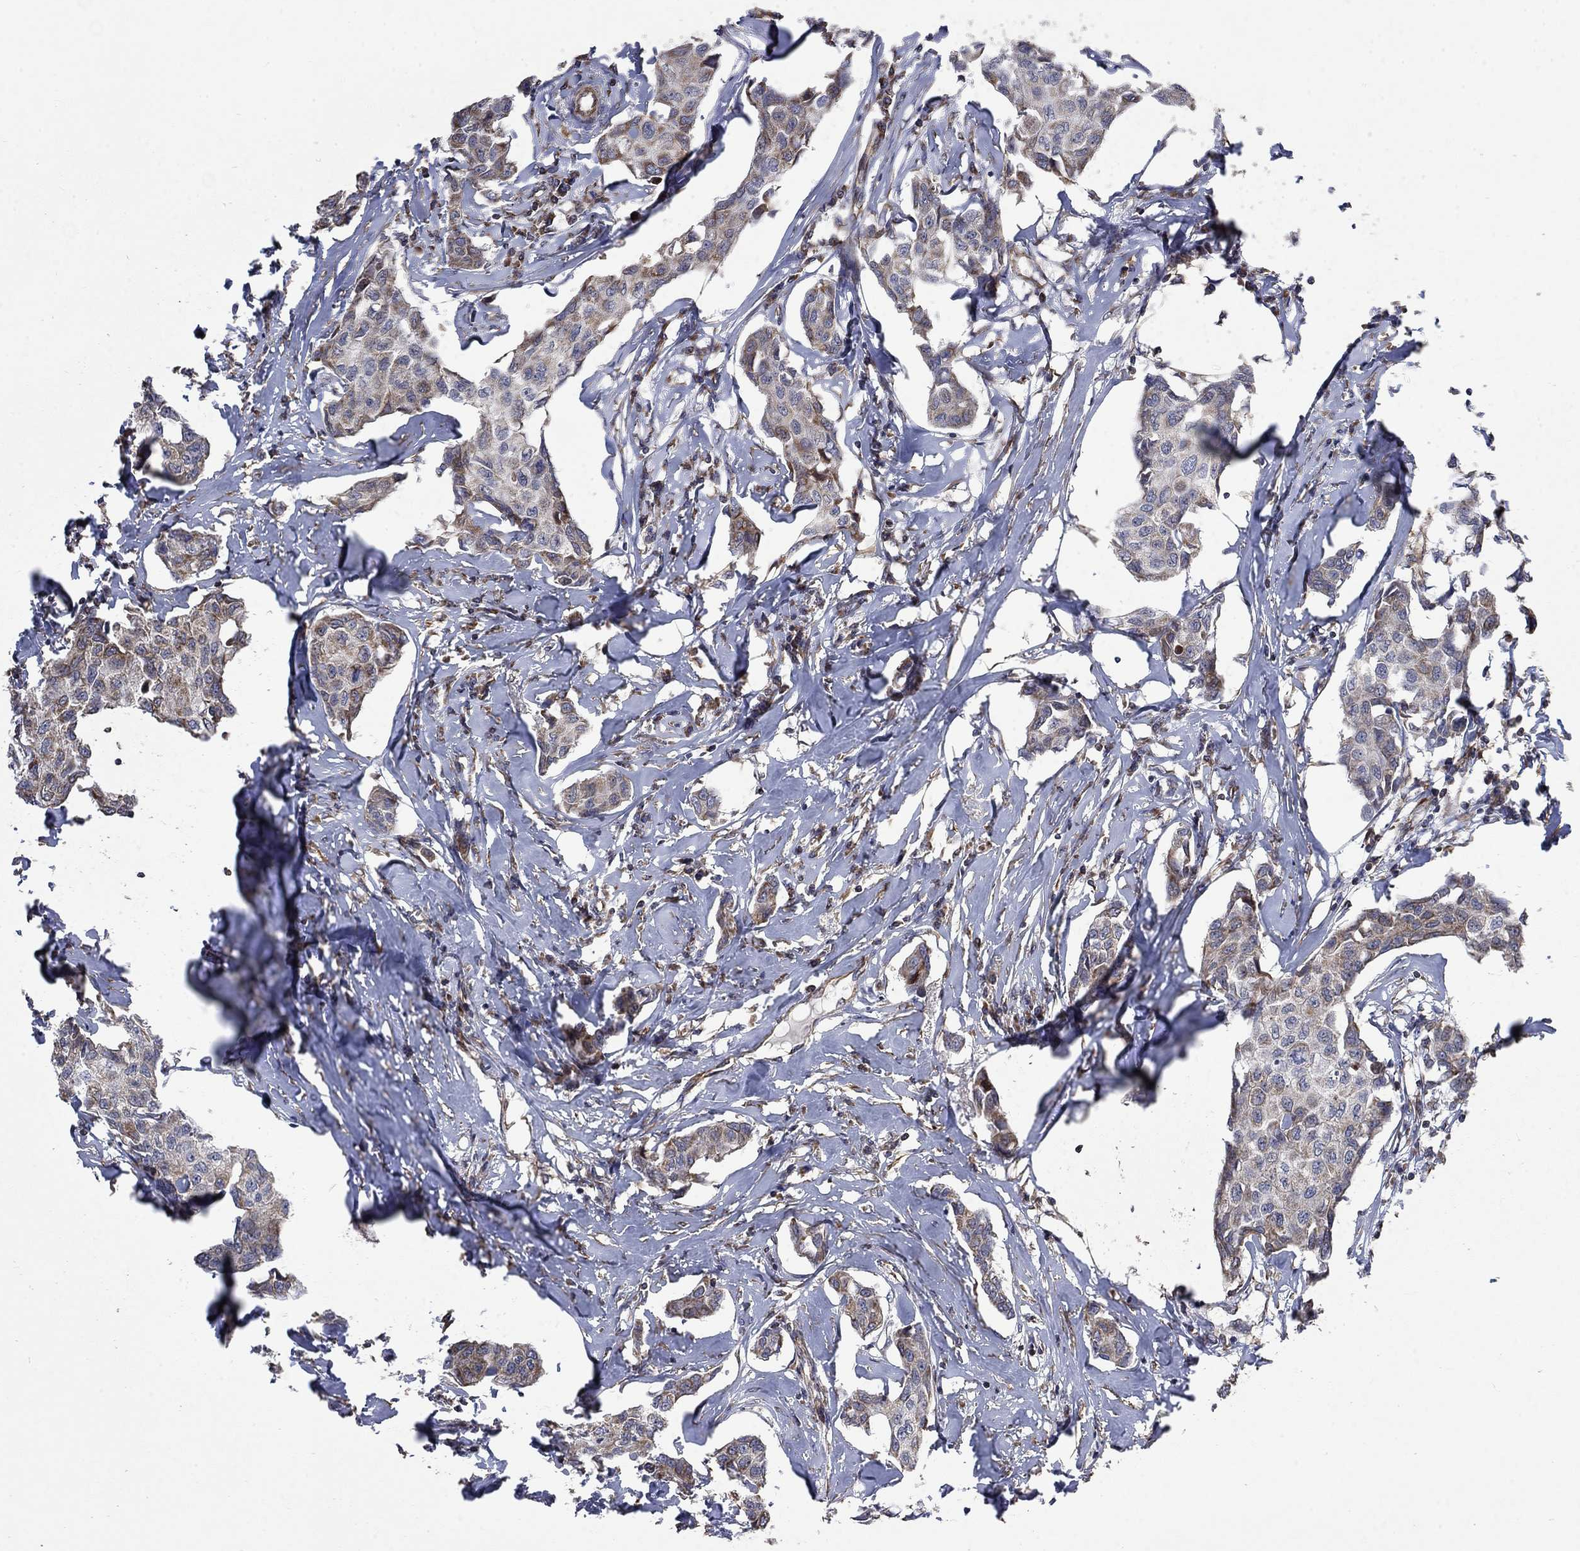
{"staining": {"intensity": "weak", "quantity": "25%-75%", "location": "cytoplasmic/membranous"}, "tissue": "breast cancer", "cell_type": "Tumor cells", "image_type": "cancer", "snomed": [{"axis": "morphology", "description": "Duct carcinoma"}, {"axis": "topography", "description": "Breast"}], "caption": "The photomicrograph reveals a brown stain indicating the presence of a protein in the cytoplasmic/membranous of tumor cells in invasive ductal carcinoma (breast).", "gene": "NDUFC1", "patient": {"sex": "female", "age": 80}}